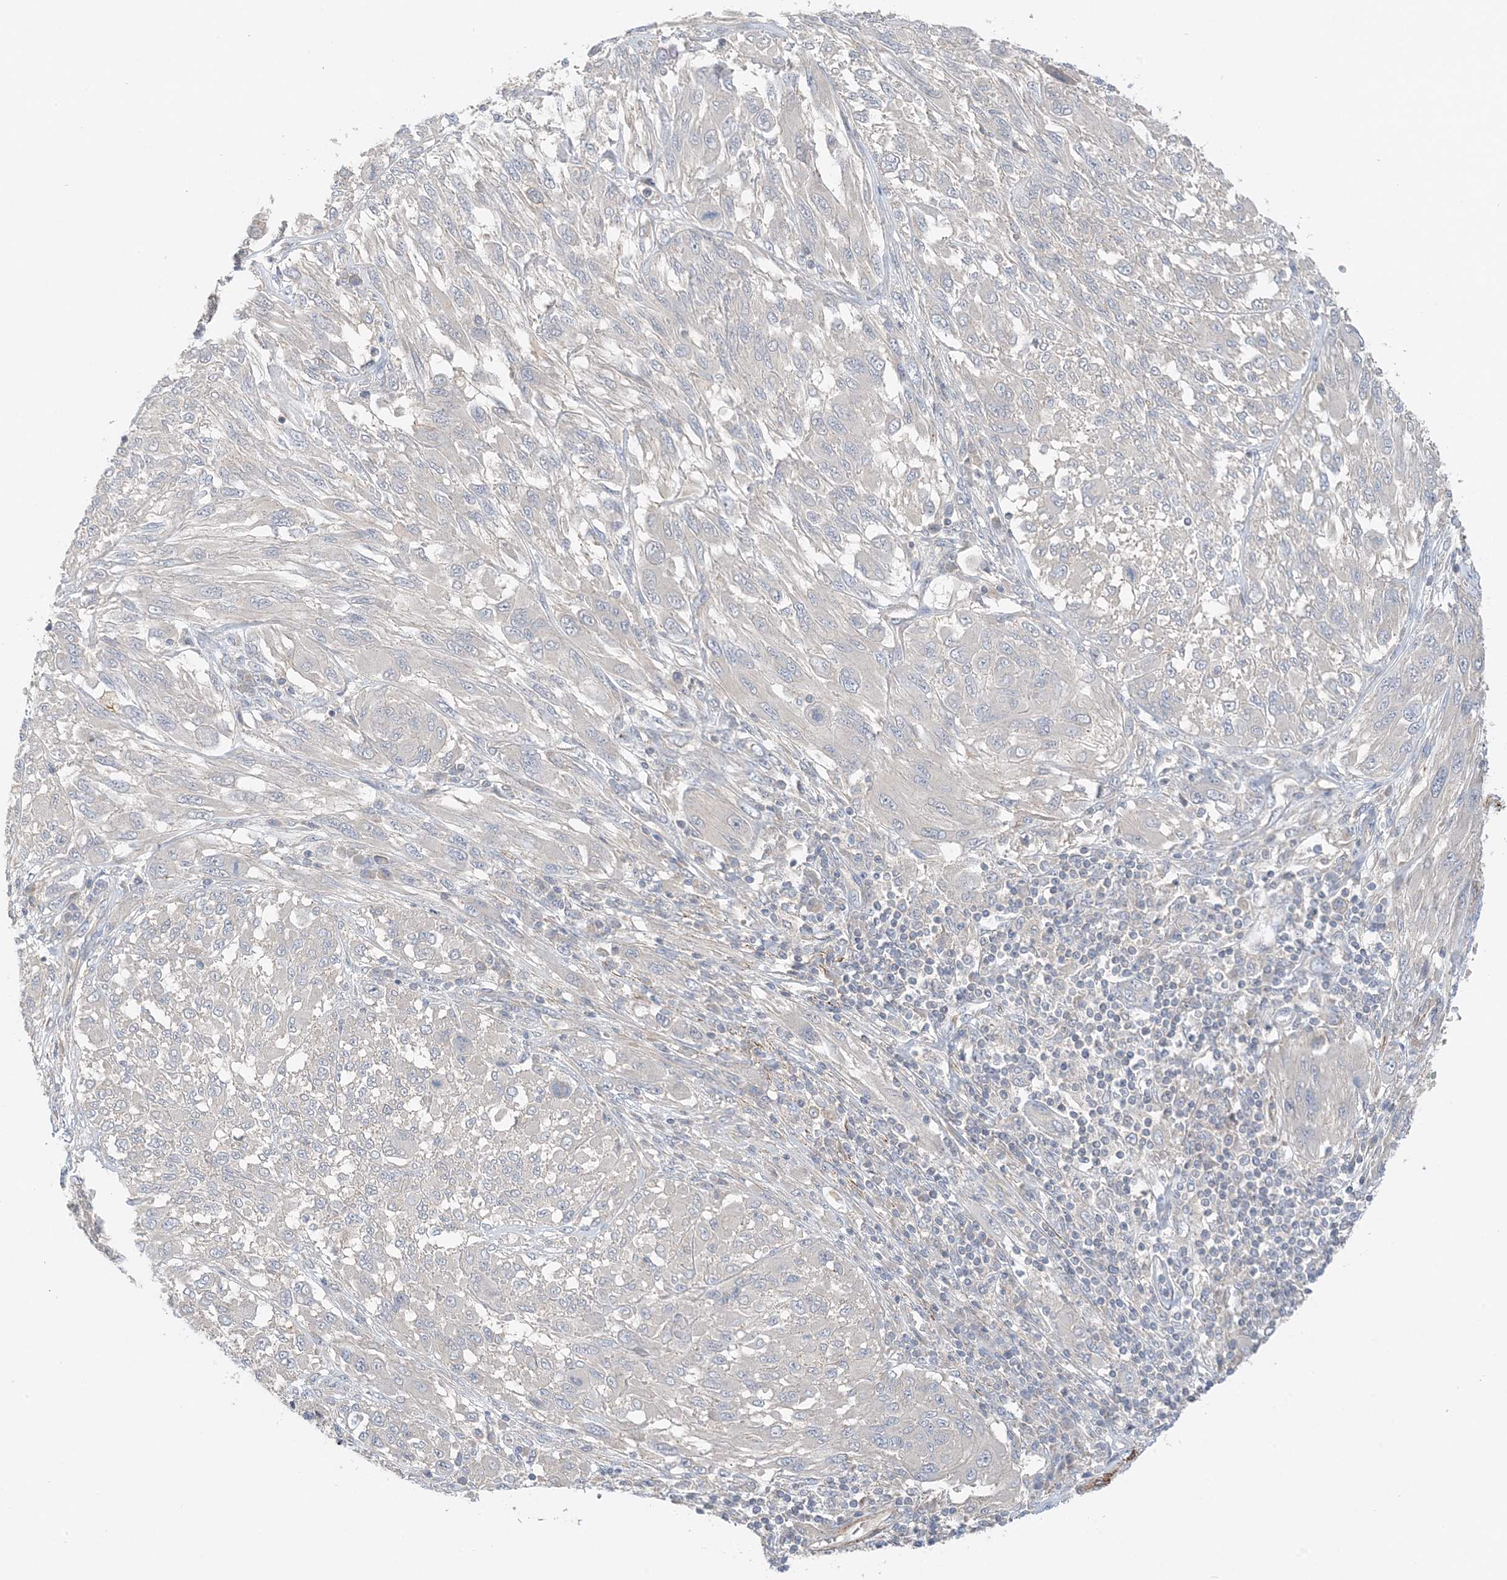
{"staining": {"intensity": "negative", "quantity": "none", "location": "none"}, "tissue": "melanoma", "cell_type": "Tumor cells", "image_type": "cancer", "snomed": [{"axis": "morphology", "description": "Malignant melanoma, NOS"}, {"axis": "topography", "description": "Skin"}], "caption": "Immunohistochemistry (IHC) of human melanoma displays no expression in tumor cells. Brightfield microscopy of immunohistochemistry stained with DAB (brown) and hematoxylin (blue), captured at high magnification.", "gene": "KIFBP", "patient": {"sex": "female", "age": 91}}